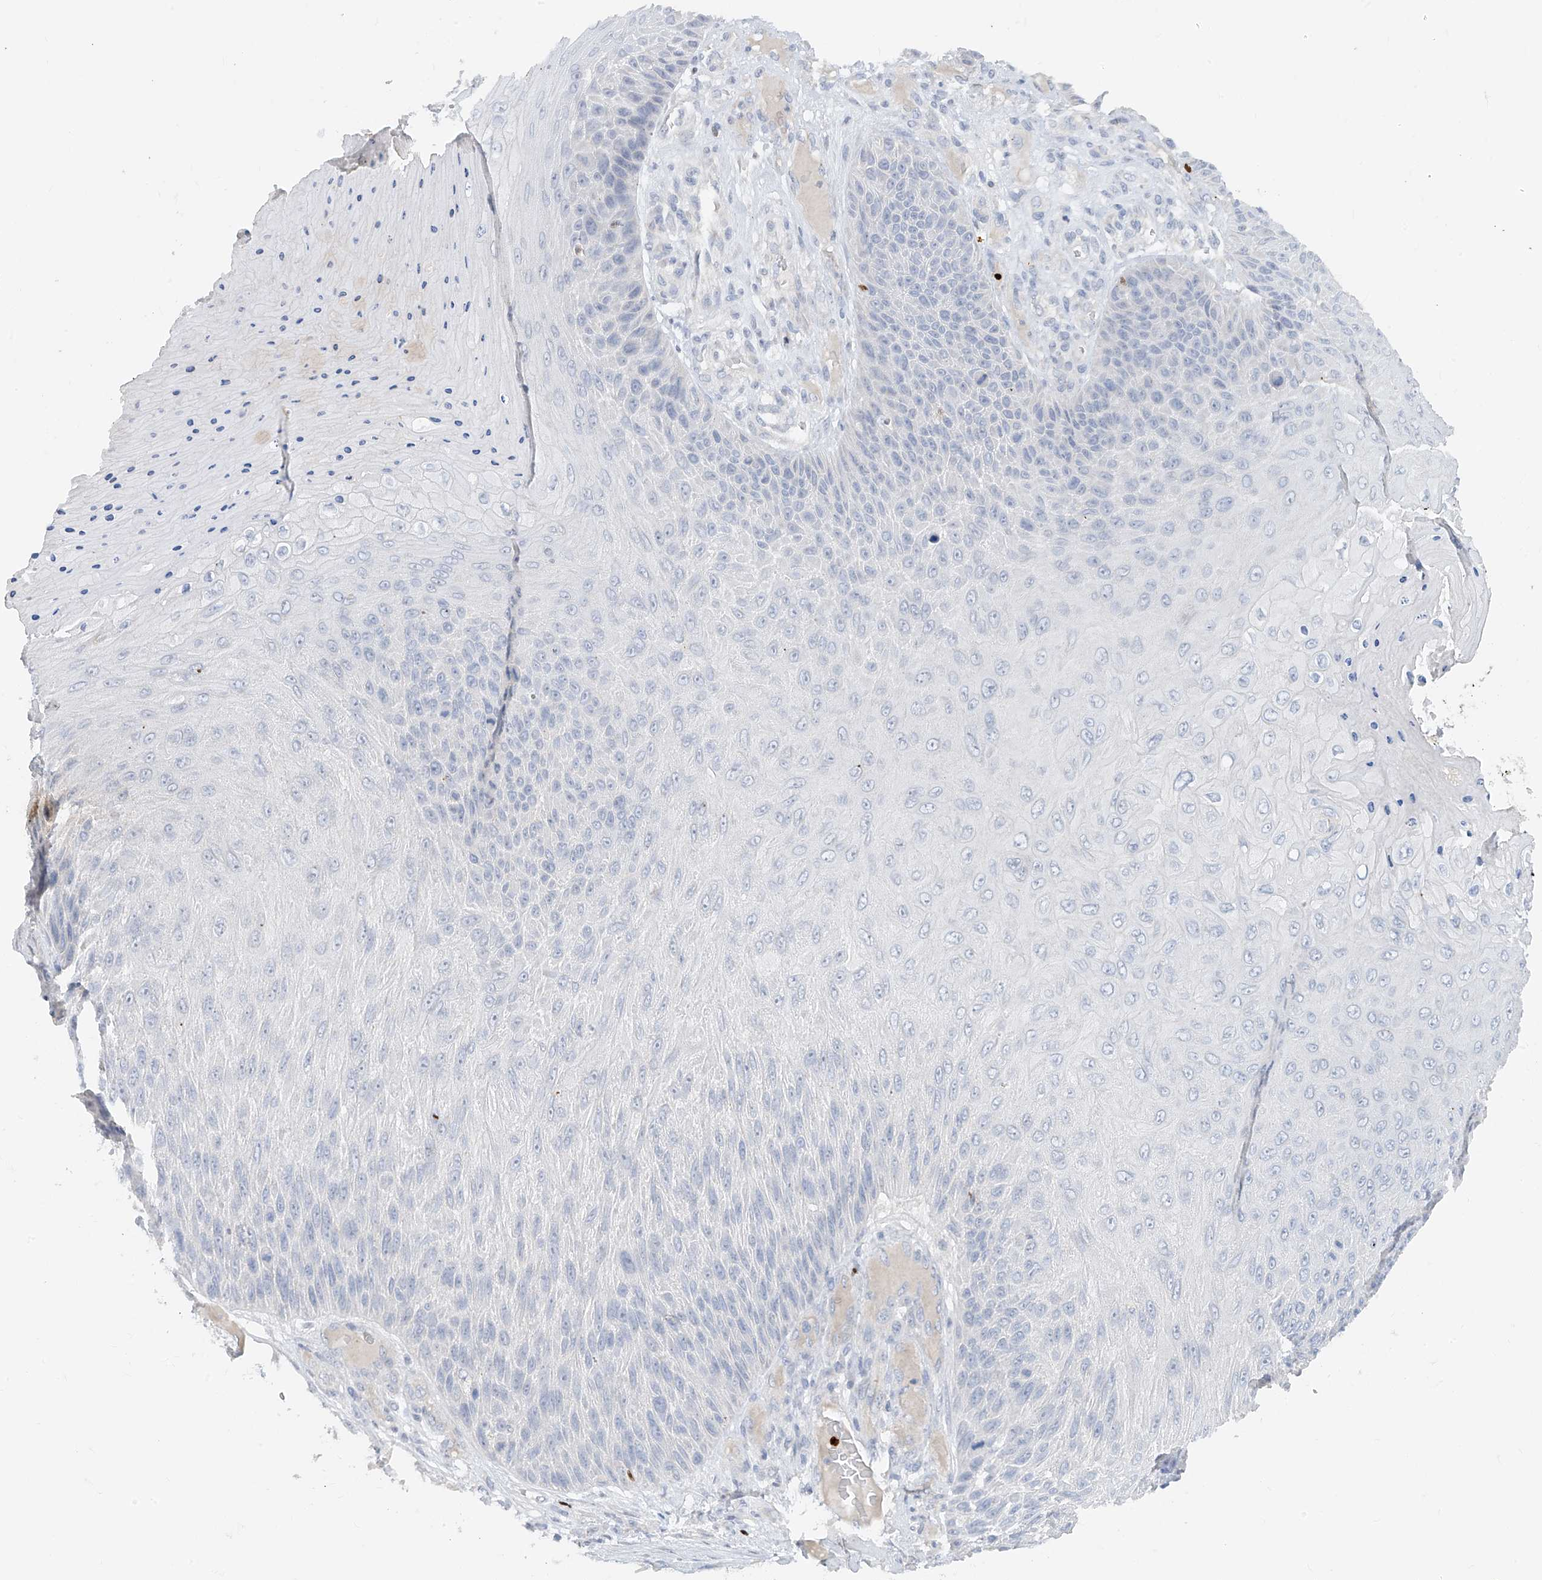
{"staining": {"intensity": "negative", "quantity": "none", "location": "none"}, "tissue": "skin cancer", "cell_type": "Tumor cells", "image_type": "cancer", "snomed": [{"axis": "morphology", "description": "Squamous cell carcinoma, NOS"}, {"axis": "topography", "description": "Skin"}], "caption": "Squamous cell carcinoma (skin) was stained to show a protein in brown. There is no significant staining in tumor cells. (DAB (3,3'-diaminobenzidine) immunohistochemistry (IHC) with hematoxylin counter stain).", "gene": "TBX21", "patient": {"sex": "female", "age": 88}}